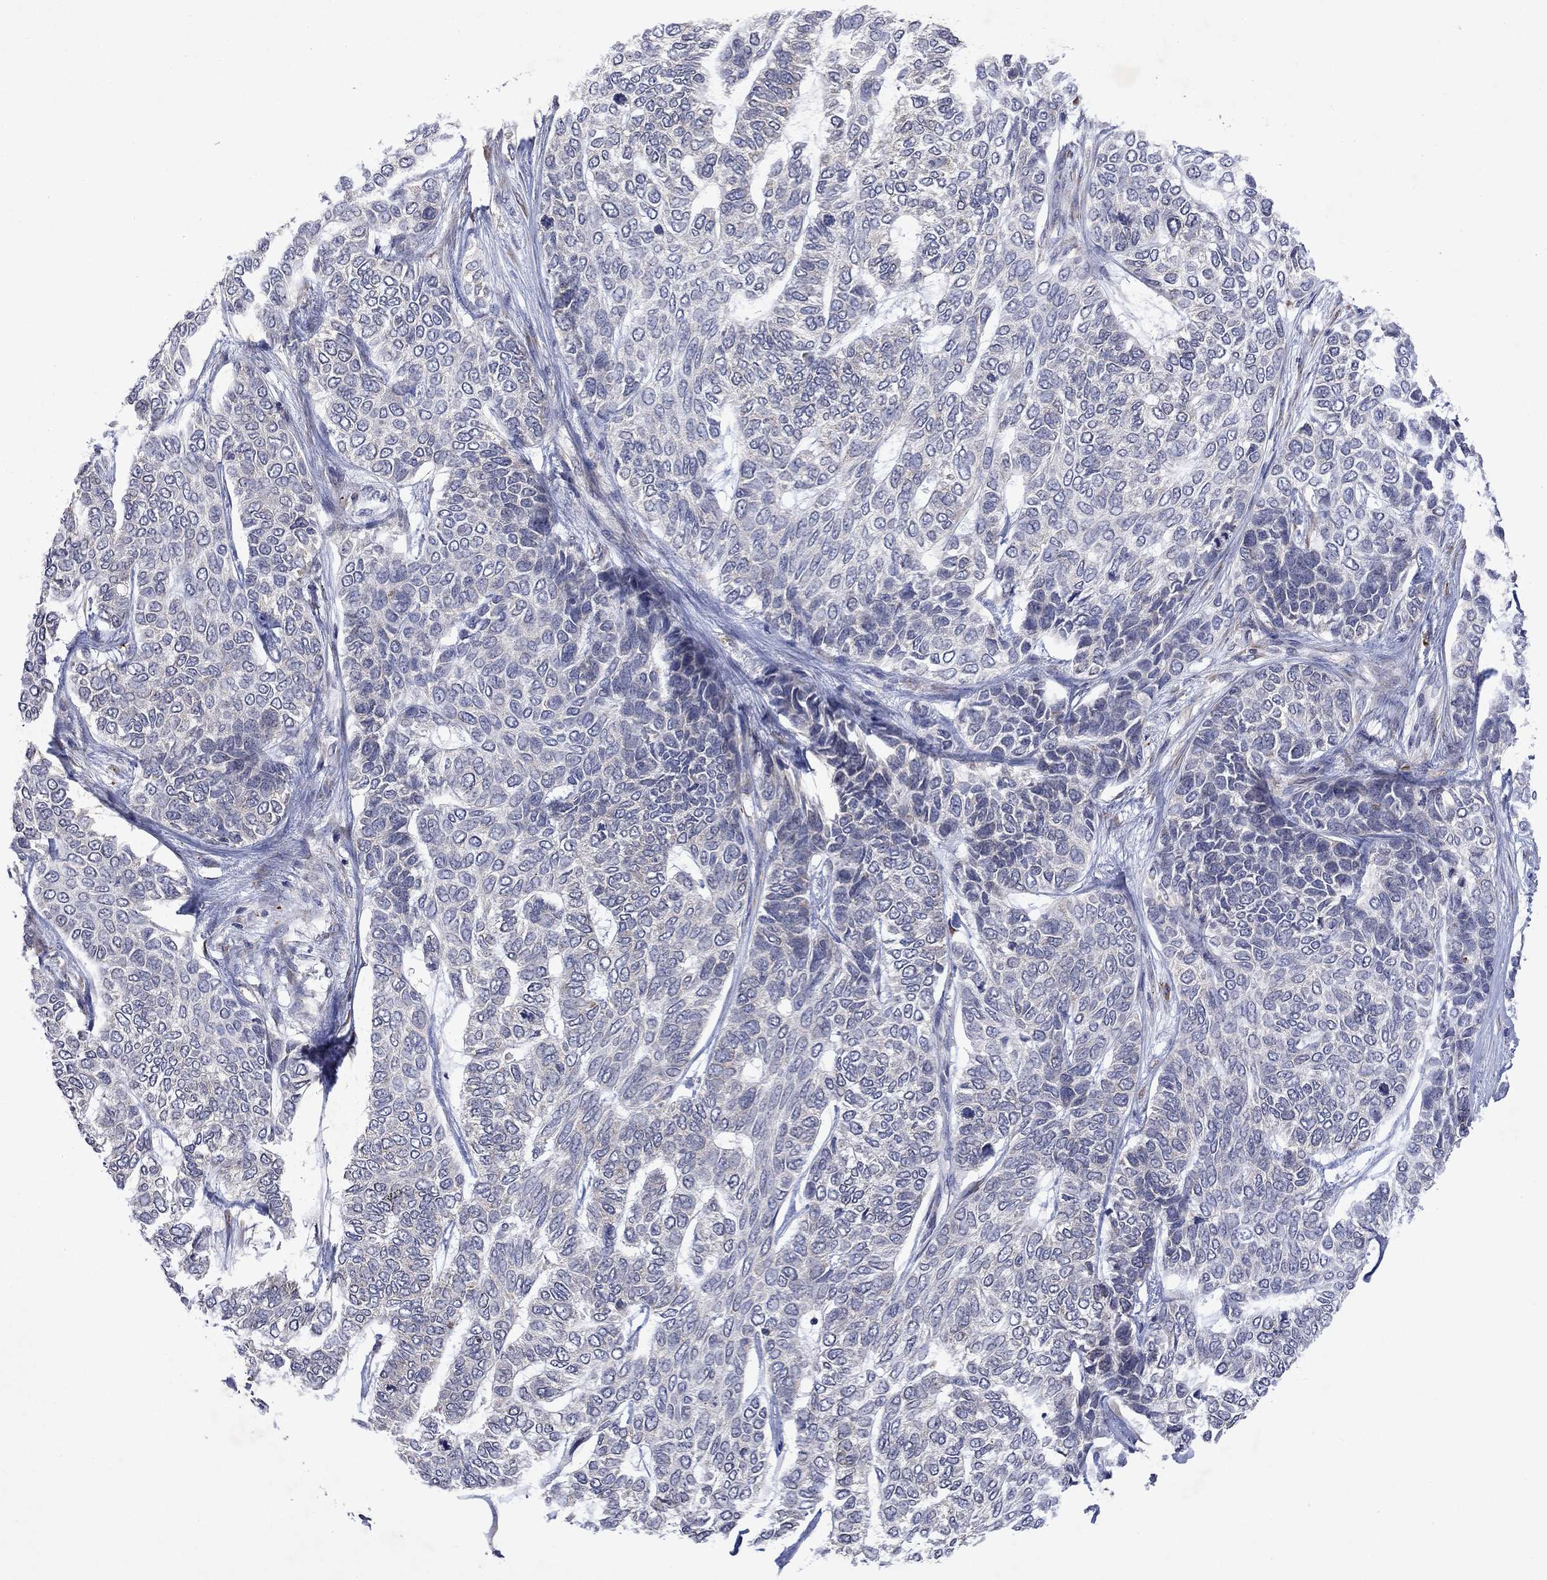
{"staining": {"intensity": "negative", "quantity": "none", "location": "none"}, "tissue": "skin cancer", "cell_type": "Tumor cells", "image_type": "cancer", "snomed": [{"axis": "morphology", "description": "Basal cell carcinoma"}, {"axis": "topography", "description": "Skin"}], "caption": "Micrograph shows no protein staining in tumor cells of basal cell carcinoma (skin) tissue. Nuclei are stained in blue.", "gene": "TMEM97", "patient": {"sex": "female", "age": 65}}